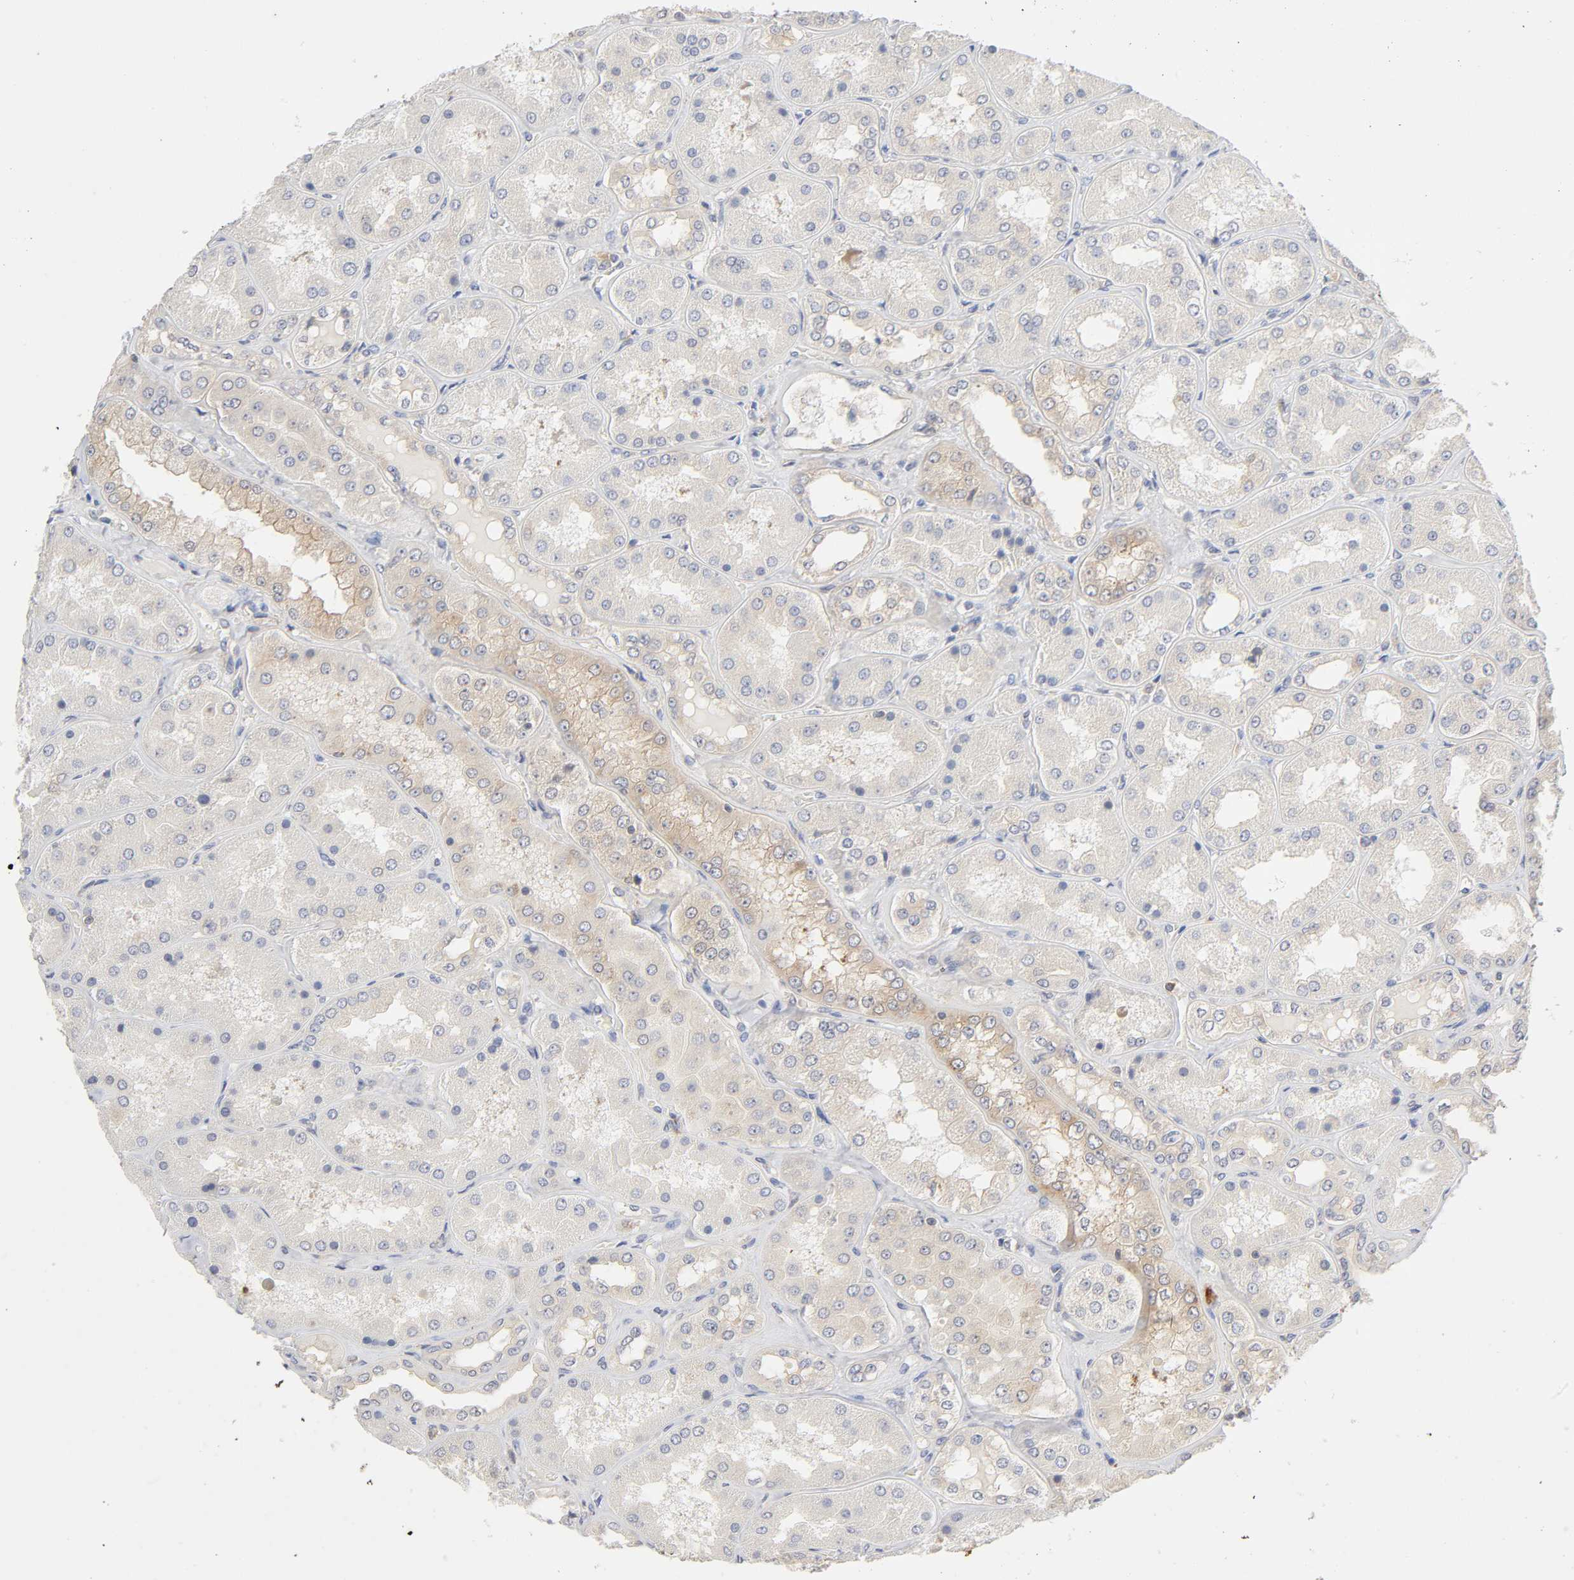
{"staining": {"intensity": "negative", "quantity": "none", "location": "none"}, "tissue": "kidney", "cell_type": "Cells in glomeruli", "image_type": "normal", "snomed": [{"axis": "morphology", "description": "Normal tissue, NOS"}, {"axis": "topography", "description": "Kidney"}], "caption": "Immunohistochemical staining of normal kidney exhibits no significant expression in cells in glomeruli.", "gene": "IQCJ", "patient": {"sex": "female", "age": 56}}